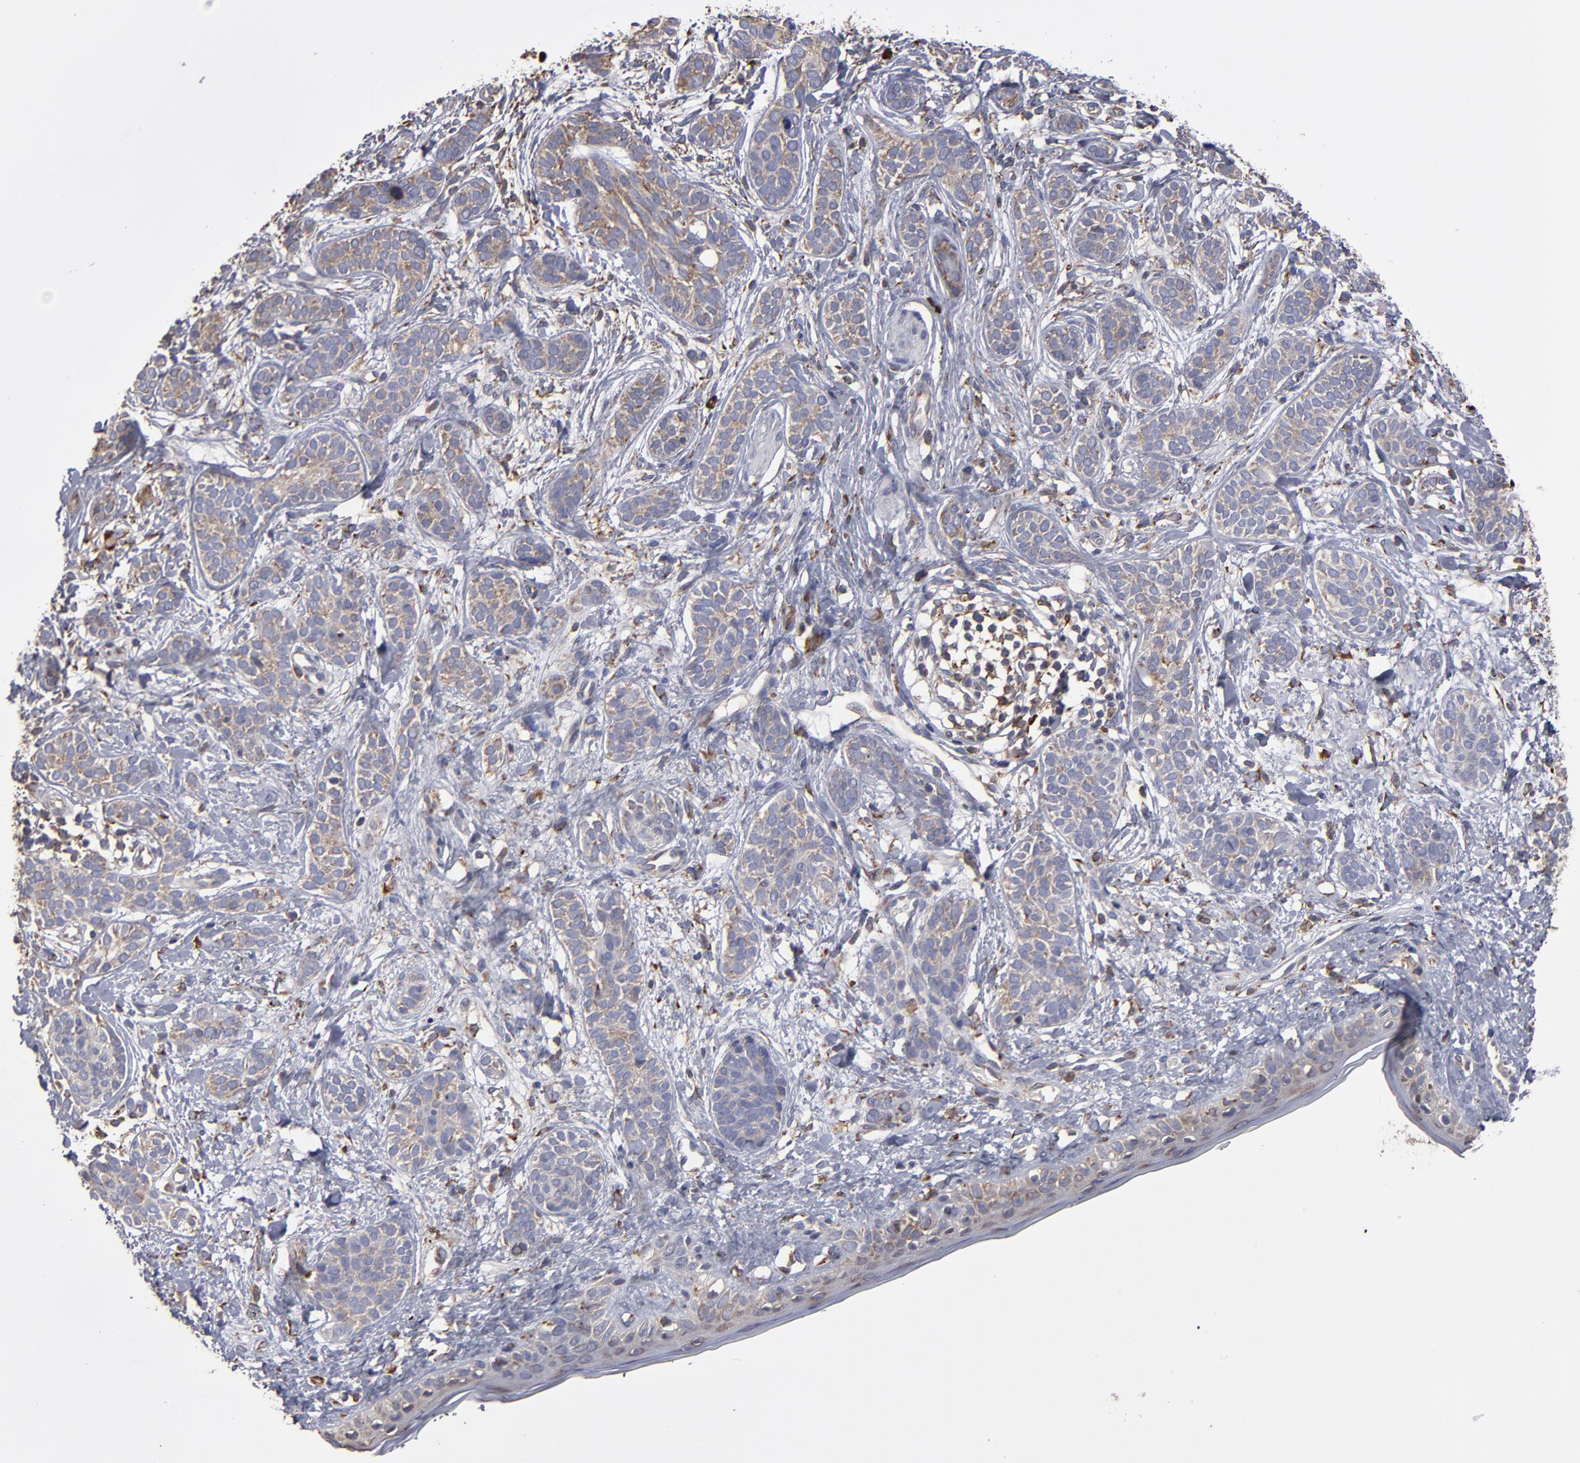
{"staining": {"intensity": "weak", "quantity": ">75%", "location": "cytoplasmic/membranous"}, "tissue": "skin cancer", "cell_type": "Tumor cells", "image_type": "cancer", "snomed": [{"axis": "morphology", "description": "Normal tissue, NOS"}, {"axis": "morphology", "description": "Basal cell carcinoma"}, {"axis": "topography", "description": "Skin"}], "caption": "Immunohistochemical staining of human skin cancer exhibits low levels of weak cytoplasmic/membranous expression in about >75% of tumor cells.", "gene": "SND1", "patient": {"sex": "male", "age": 63}}